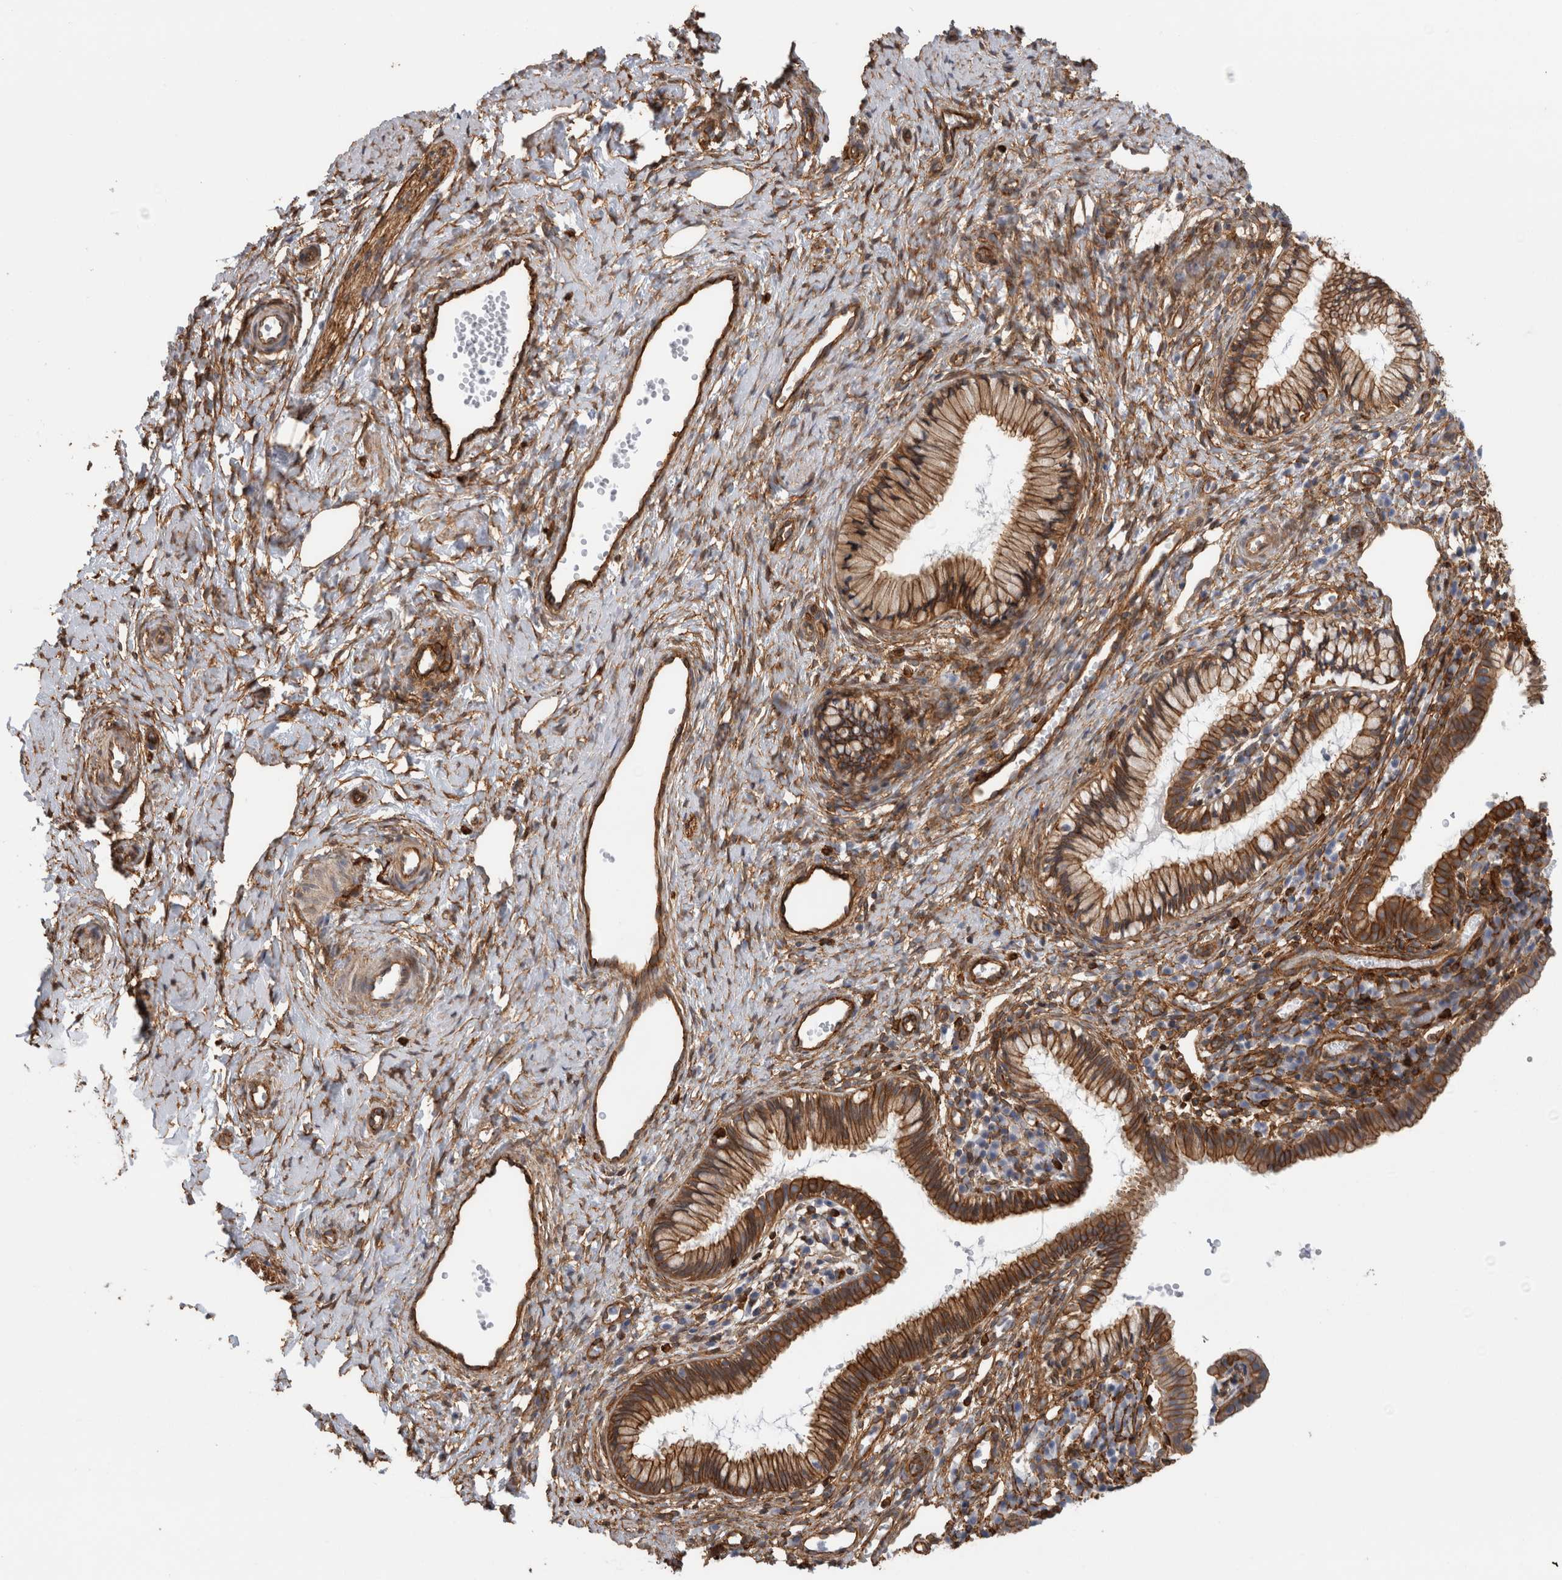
{"staining": {"intensity": "strong", "quantity": ">75%", "location": "cytoplasmic/membranous"}, "tissue": "cervix", "cell_type": "Glandular cells", "image_type": "normal", "snomed": [{"axis": "morphology", "description": "Normal tissue, NOS"}, {"axis": "topography", "description": "Cervix"}], "caption": "Brown immunohistochemical staining in benign cervix shows strong cytoplasmic/membranous staining in about >75% of glandular cells.", "gene": "AHNAK", "patient": {"sex": "female", "age": 27}}